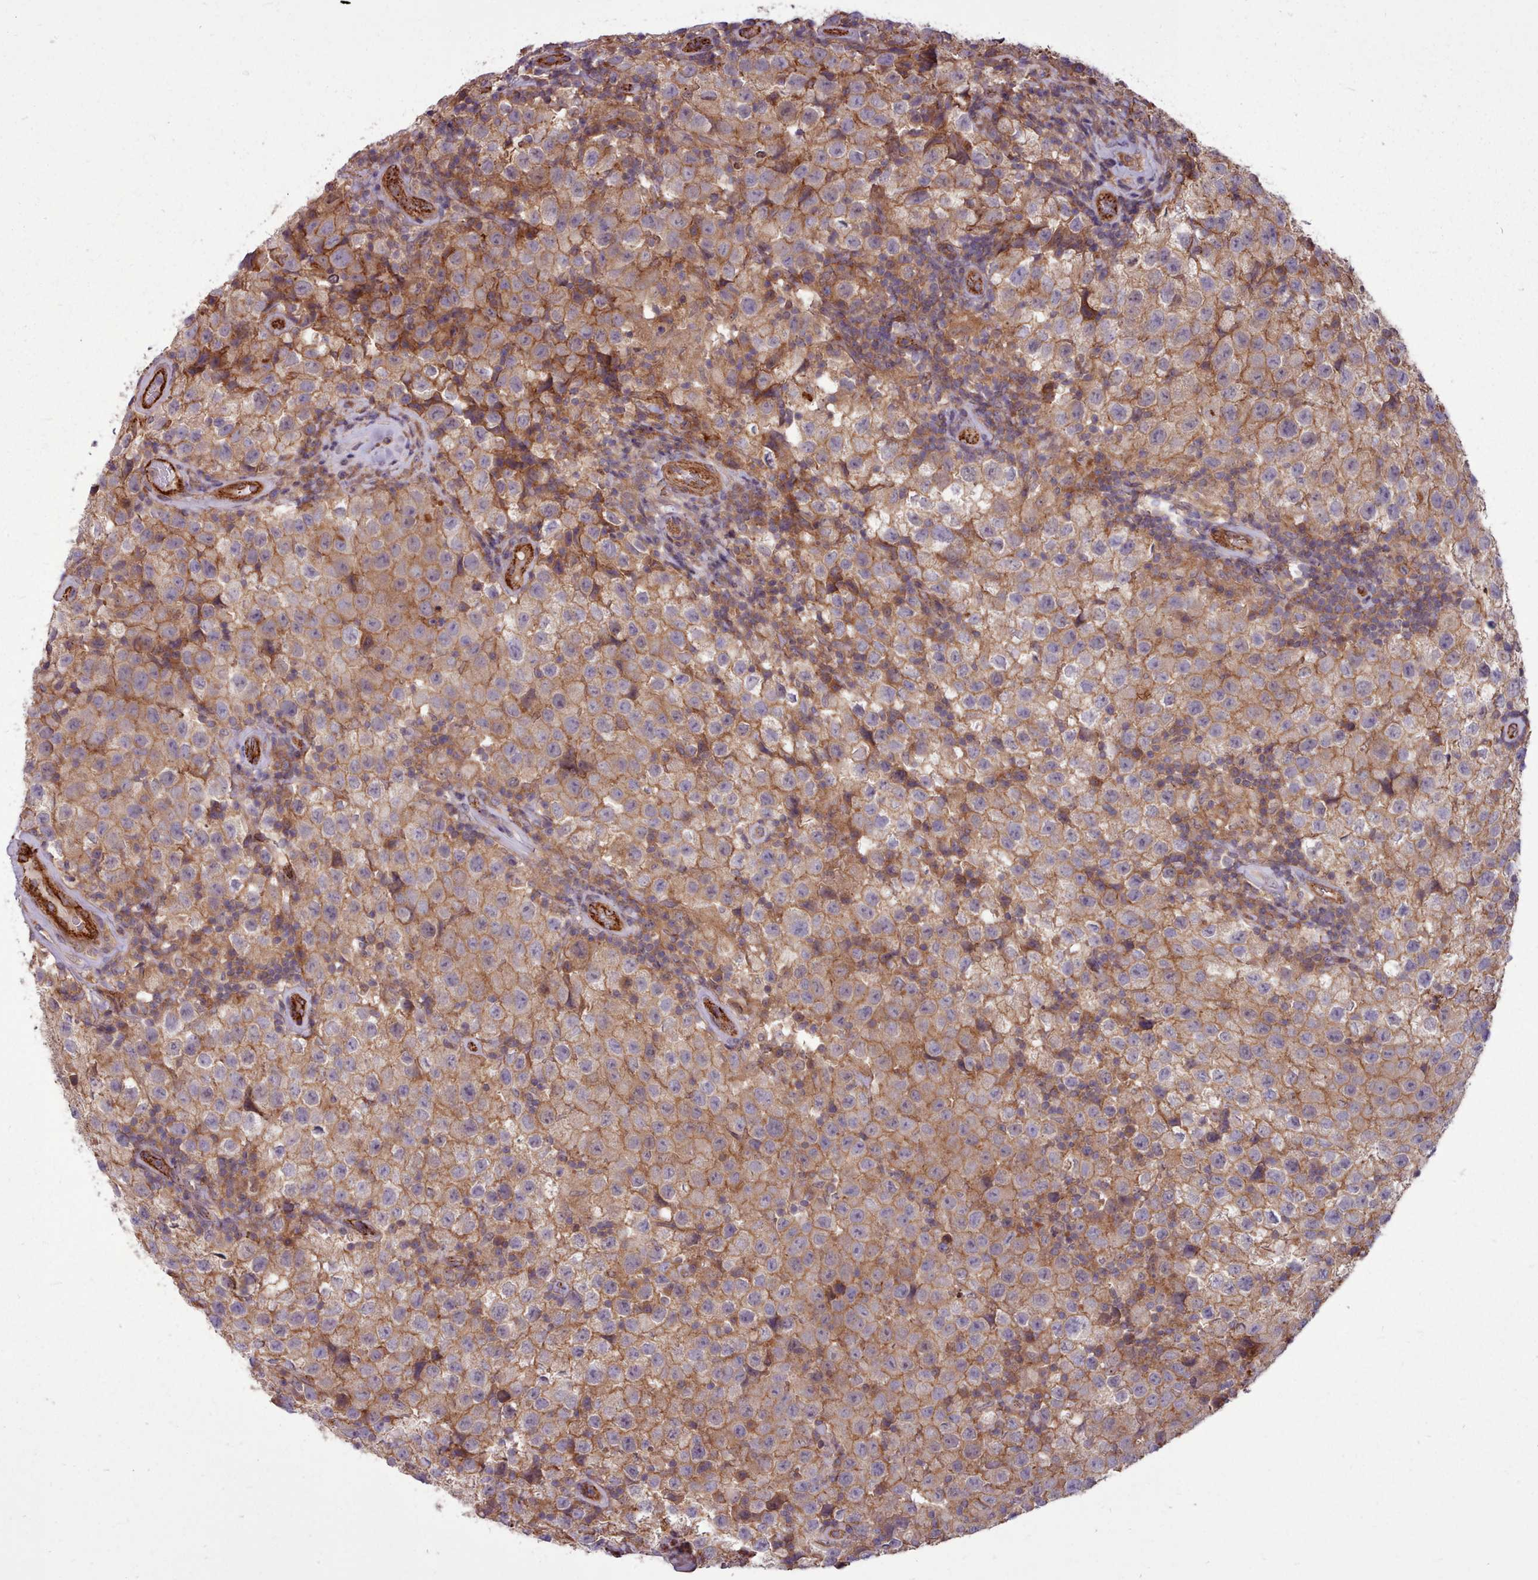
{"staining": {"intensity": "moderate", "quantity": ">75%", "location": "cytoplasmic/membranous"}, "tissue": "testis cancer", "cell_type": "Tumor cells", "image_type": "cancer", "snomed": [{"axis": "morphology", "description": "Seminoma, NOS"}, {"axis": "morphology", "description": "Carcinoma, Embryonal, NOS"}, {"axis": "topography", "description": "Testis"}], "caption": "Brown immunohistochemical staining in human testis cancer (embryonal carcinoma) exhibits moderate cytoplasmic/membranous positivity in approximately >75% of tumor cells.", "gene": "STUB1", "patient": {"sex": "male", "age": 41}}